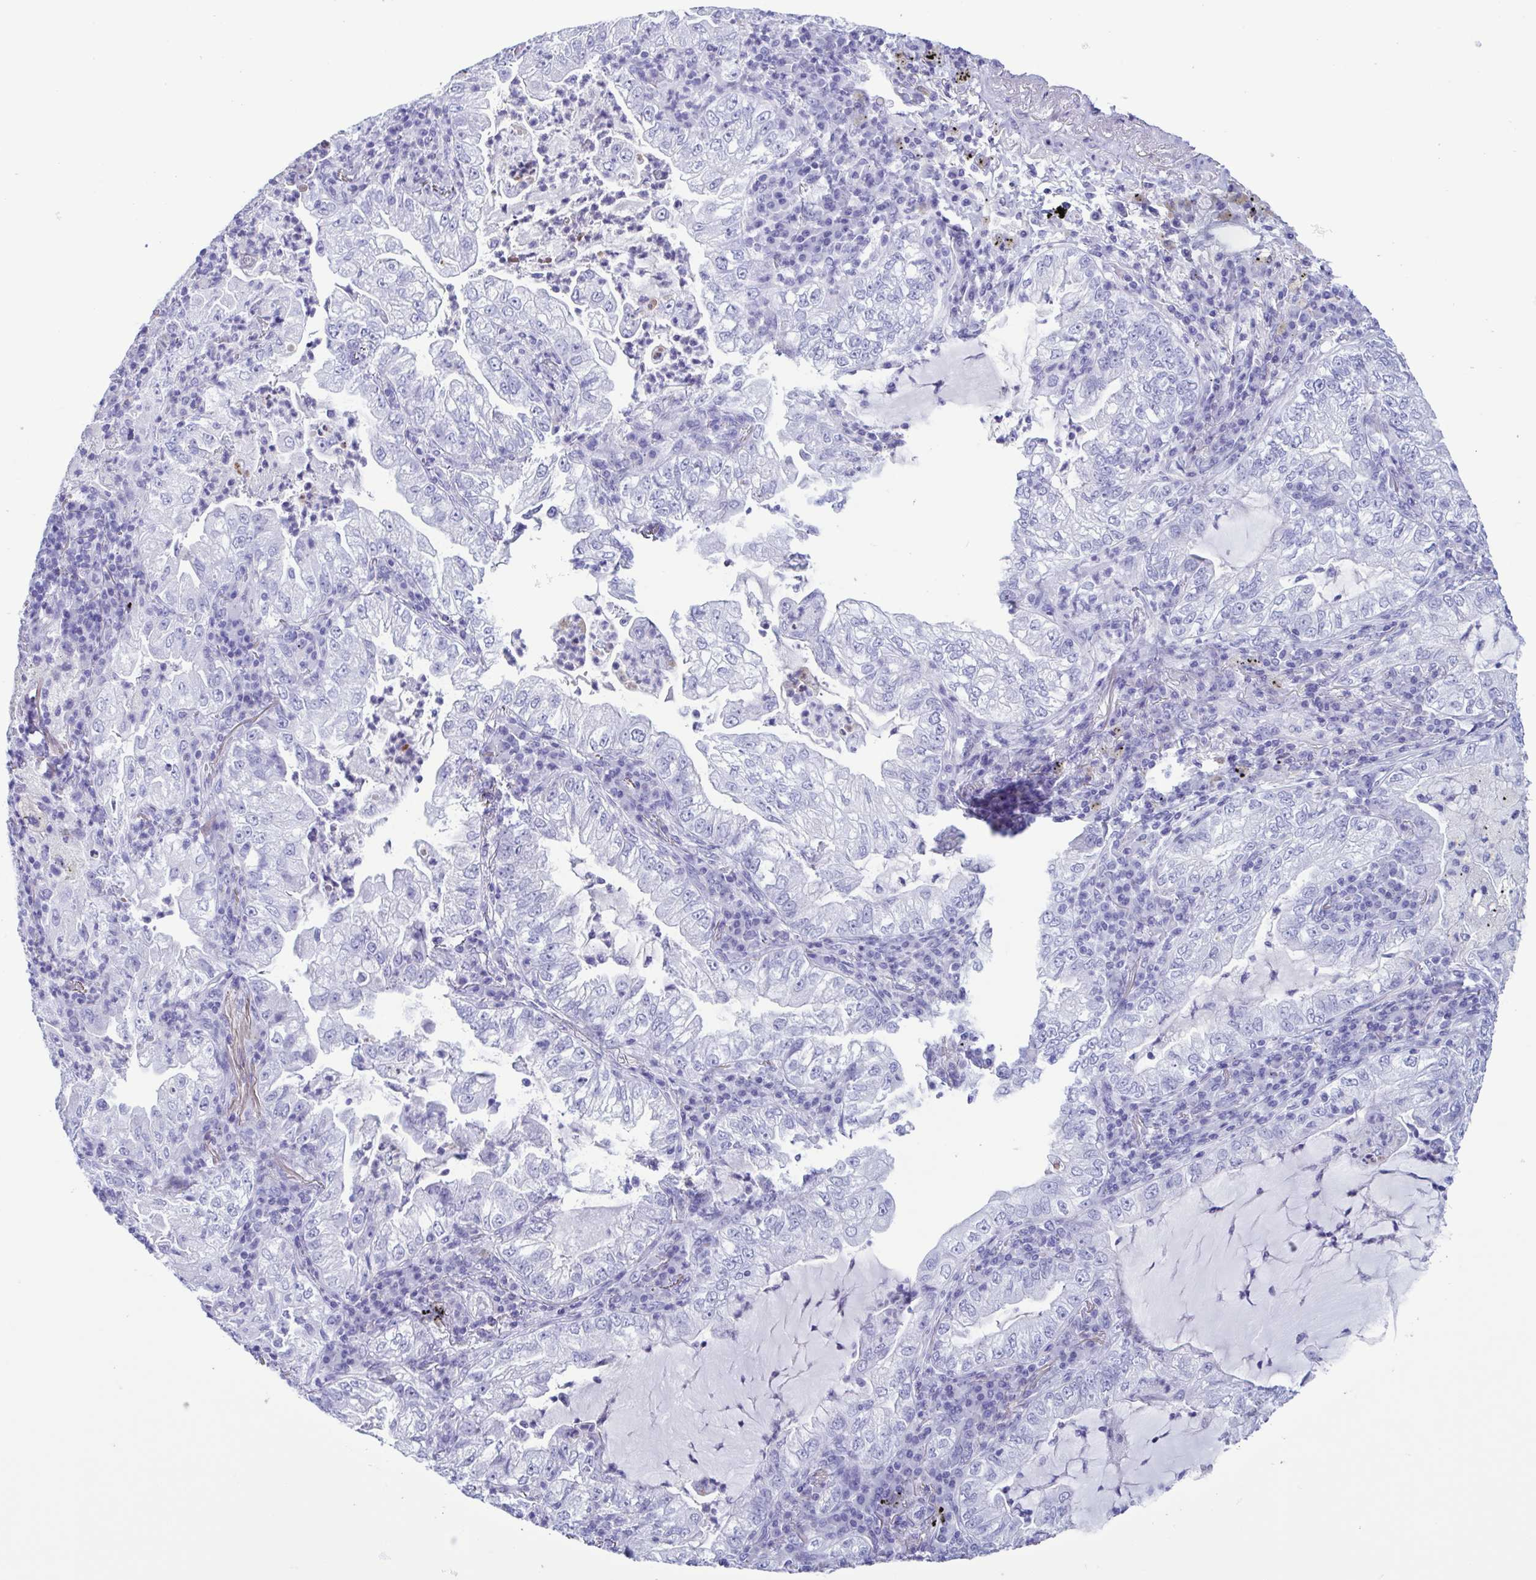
{"staining": {"intensity": "negative", "quantity": "none", "location": "none"}, "tissue": "lung cancer", "cell_type": "Tumor cells", "image_type": "cancer", "snomed": [{"axis": "morphology", "description": "Adenocarcinoma, NOS"}, {"axis": "topography", "description": "Lung"}], "caption": "Lung cancer (adenocarcinoma) was stained to show a protein in brown. There is no significant staining in tumor cells.", "gene": "LTF", "patient": {"sex": "female", "age": 73}}